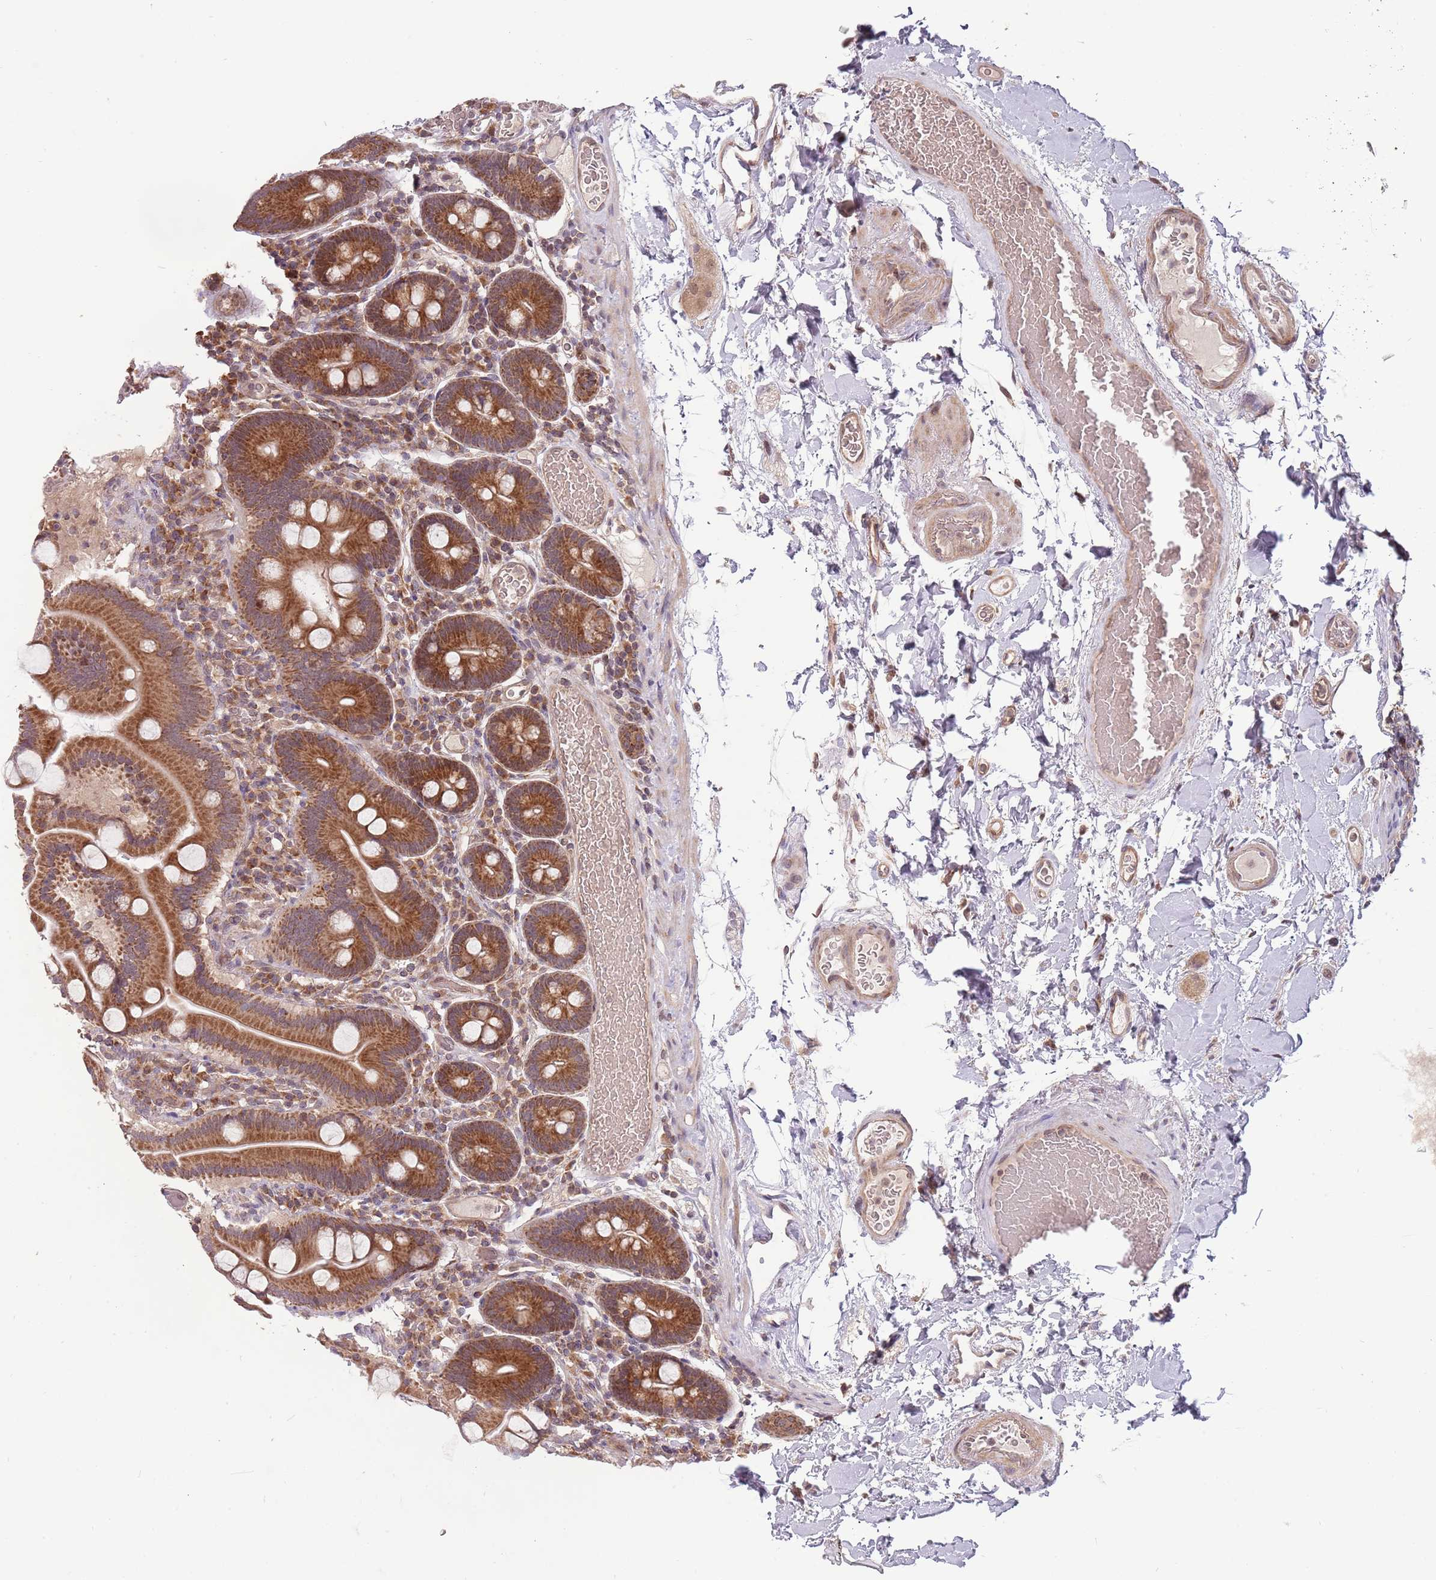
{"staining": {"intensity": "moderate", "quantity": ">75%", "location": "cytoplasmic/membranous"}, "tissue": "duodenum", "cell_type": "Glandular cells", "image_type": "normal", "snomed": [{"axis": "morphology", "description": "Normal tissue, NOS"}, {"axis": "topography", "description": "Duodenum"}], "caption": "Glandular cells reveal medium levels of moderate cytoplasmic/membranous staining in about >75% of cells in normal duodenum.", "gene": "RNF181", "patient": {"sex": "male", "age": 55}}